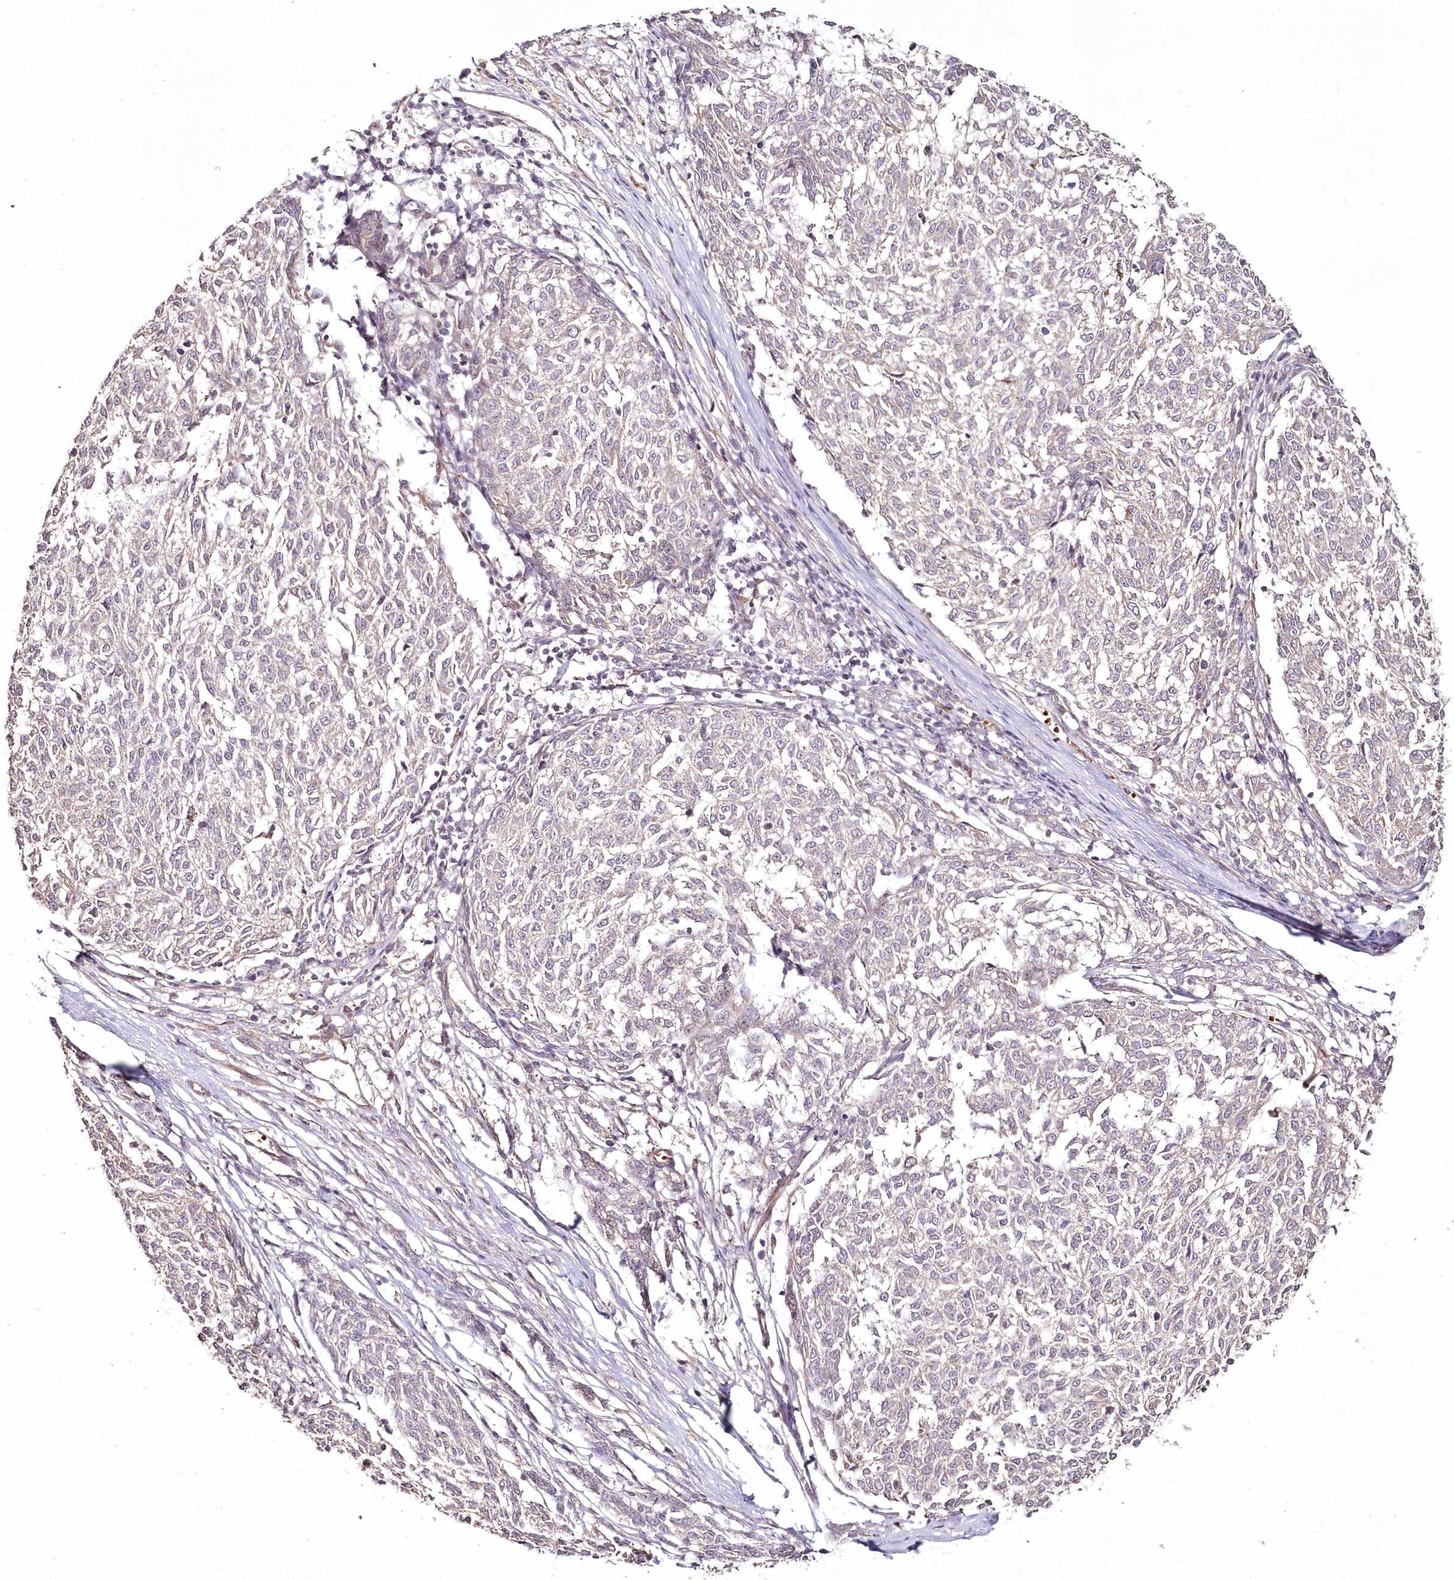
{"staining": {"intensity": "negative", "quantity": "none", "location": "none"}, "tissue": "melanoma", "cell_type": "Tumor cells", "image_type": "cancer", "snomed": [{"axis": "morphology", "description": "Malignant melanoma, NOS"}, {"axis": "topography", "description": "Skin"}], "caption": "Tumor cells show no significant staining in malignant melanoma.", "gene": "HYCC2", "patient": {"sex": "female", "age": 72}}